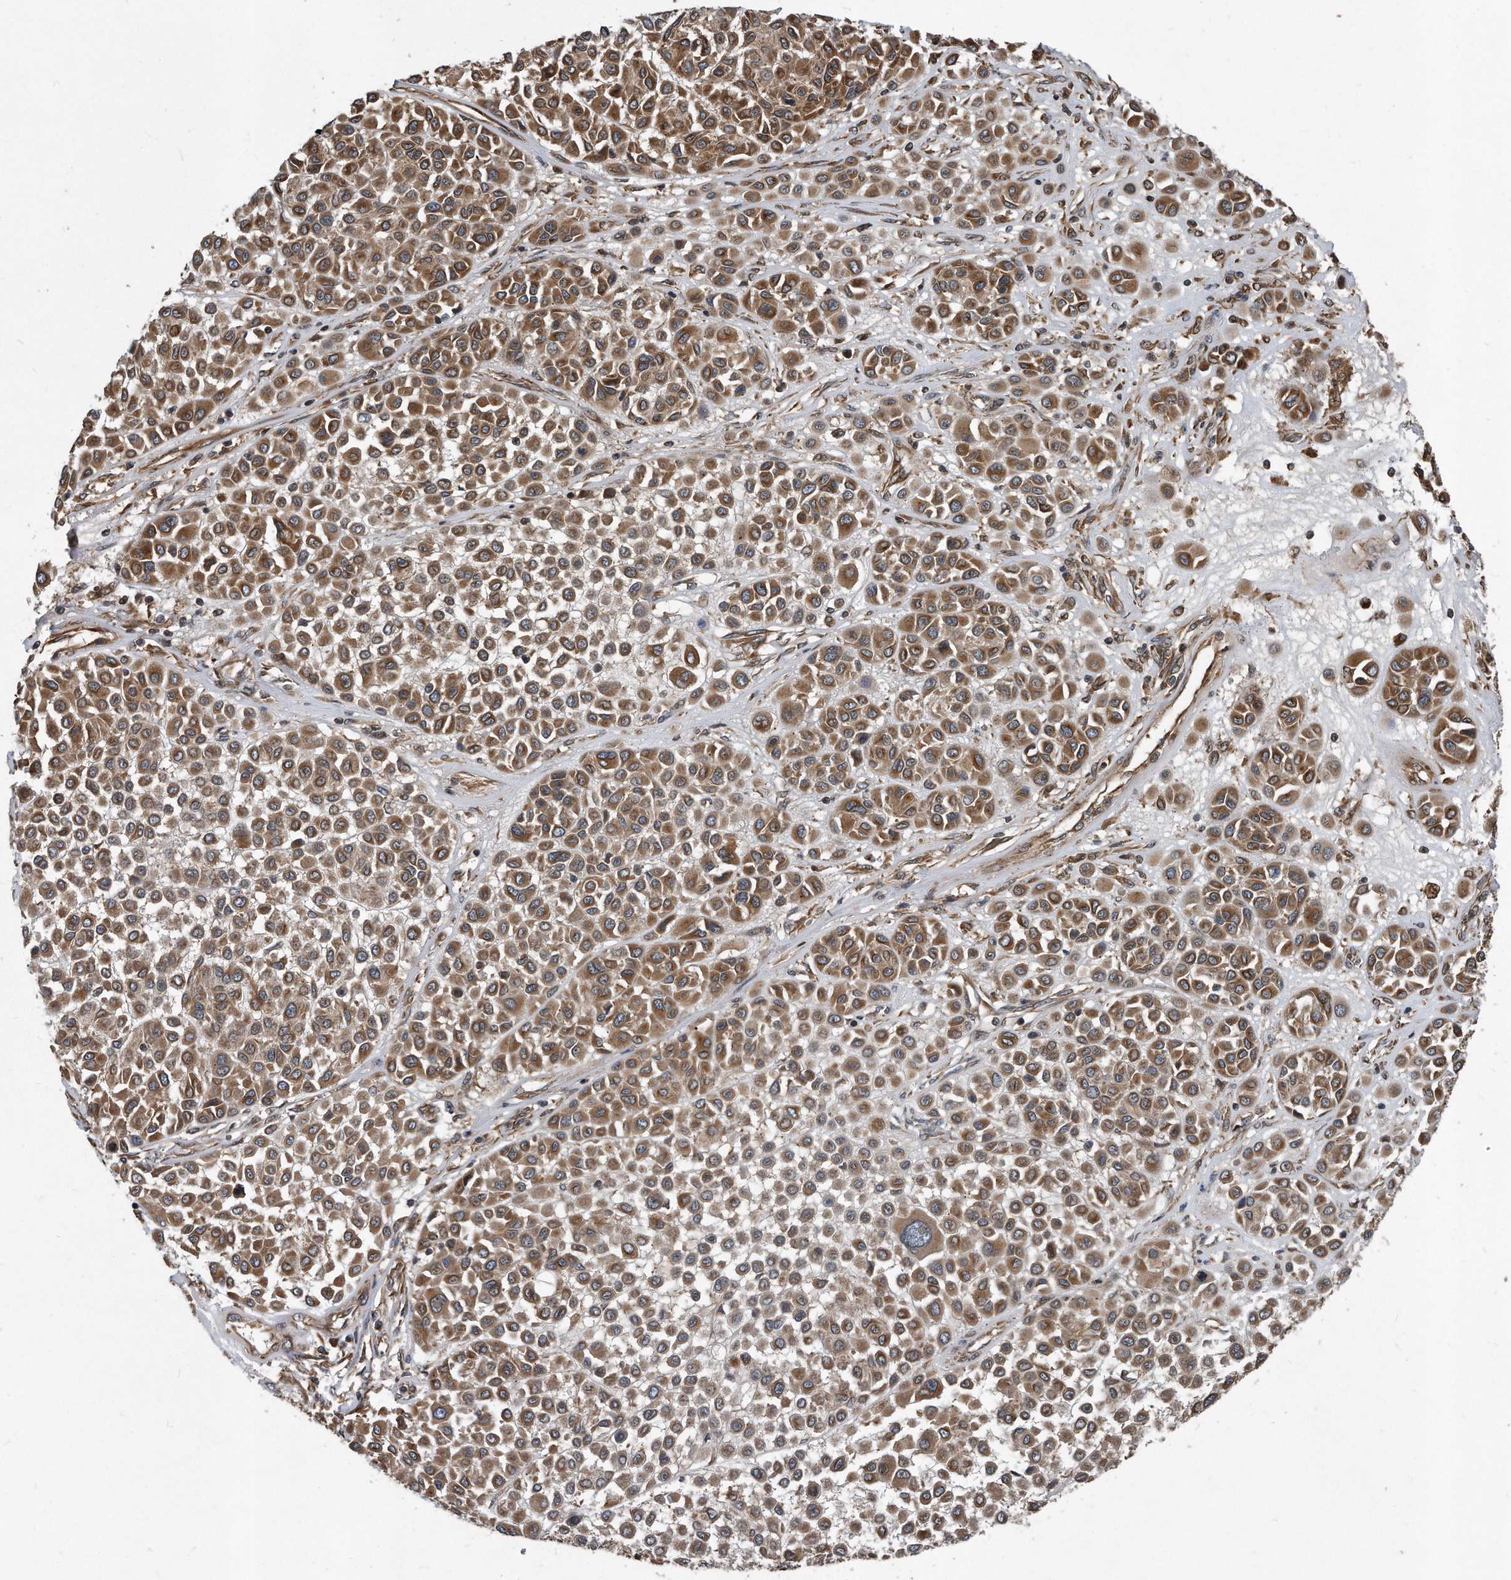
{"staining": {"intensity": "moderate", "quantity": ">75%", "location": "cytoplasmic/membranous"}, "tissue": "melanoma", "cell_type": "Tumor cells", "image_type": "cancer", "snomed": [{"axis": "morphology", "description": "Malignant melanoma, Metastatic site"}, {"axis": "topography", "description": "Soft tissue"}], "caption": "Protein expression analysis of melanoma exhibits moderate cytoplasmic/membranous positivity in about >75% of tumor cells.", "gene": "FAM136A", "patient": {"sex": "male", "age": 41}}